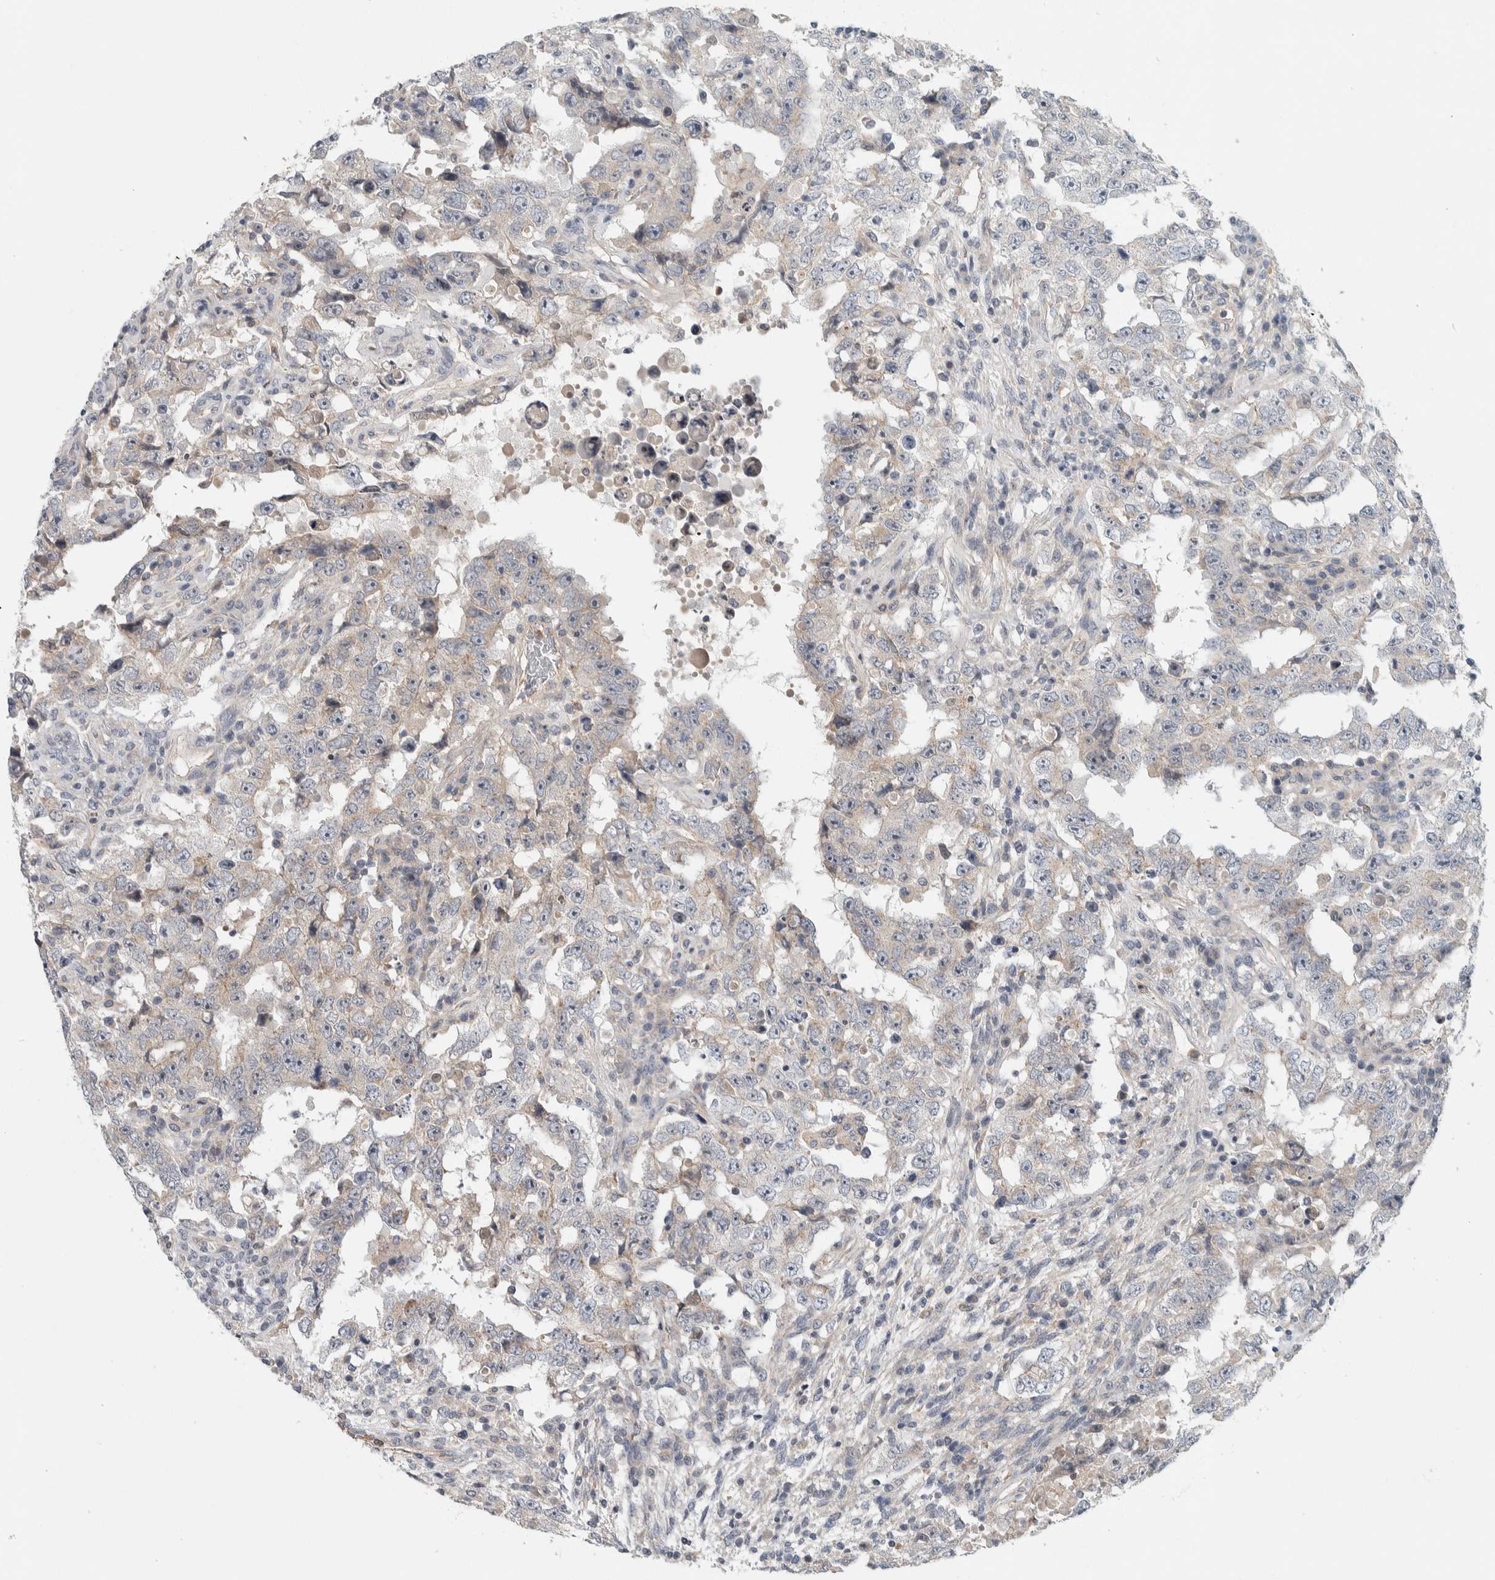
{"staining": {"intensity": "negative", "quantity": "none", "location": "none"}, "tissue": "testis cancer", "cell_type": "Tumor cells", "image_type": "cancer", "snomed": [{"axis": "morphology", "description": "Carcinoma, Embryonal, NOS"}, {"axis": "topography", "description": "Testis"}], "caption": "IHC histopathology image of human testis cancer stained for a protein (brown), which demonstrates no staining in tumor cells.", "gene": "KCNJ3", "patient": {"sex": "male", "age": 26}}